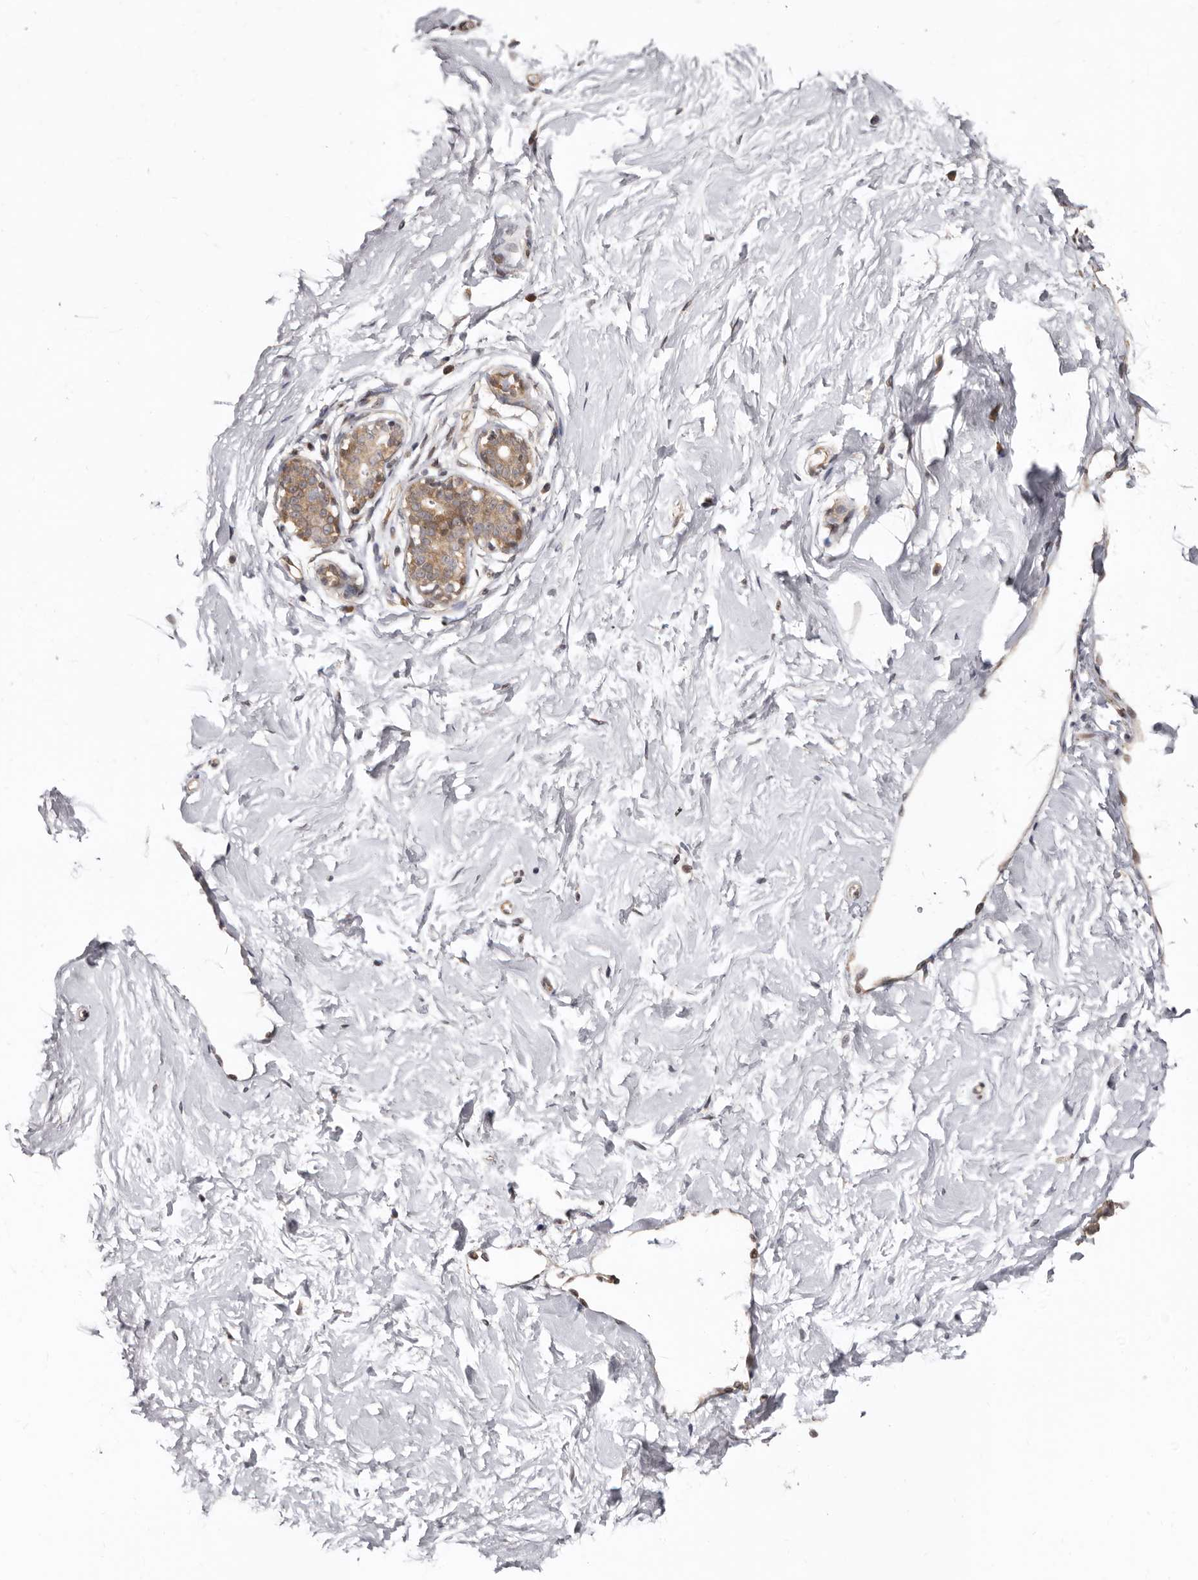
{"staining": {"intensity": "negative", "quantity": "none", "location": "none"}, "tissue": "breast", "cell_type": "Adipocytes", "image_type": "normal", "snomed": [{"axis": "morphology", "description": "Normal tissue, NOS"}, {"axis": "morphology", "description": "Adenoma, NOS"}, {"axis": "topography", "description": "Breast"}], "caption": "Protein analysis of benign breast displays no significant positivity in adipocytes.", "gene": "SBDS", "patient": {"sex": "female", "age": 23}}